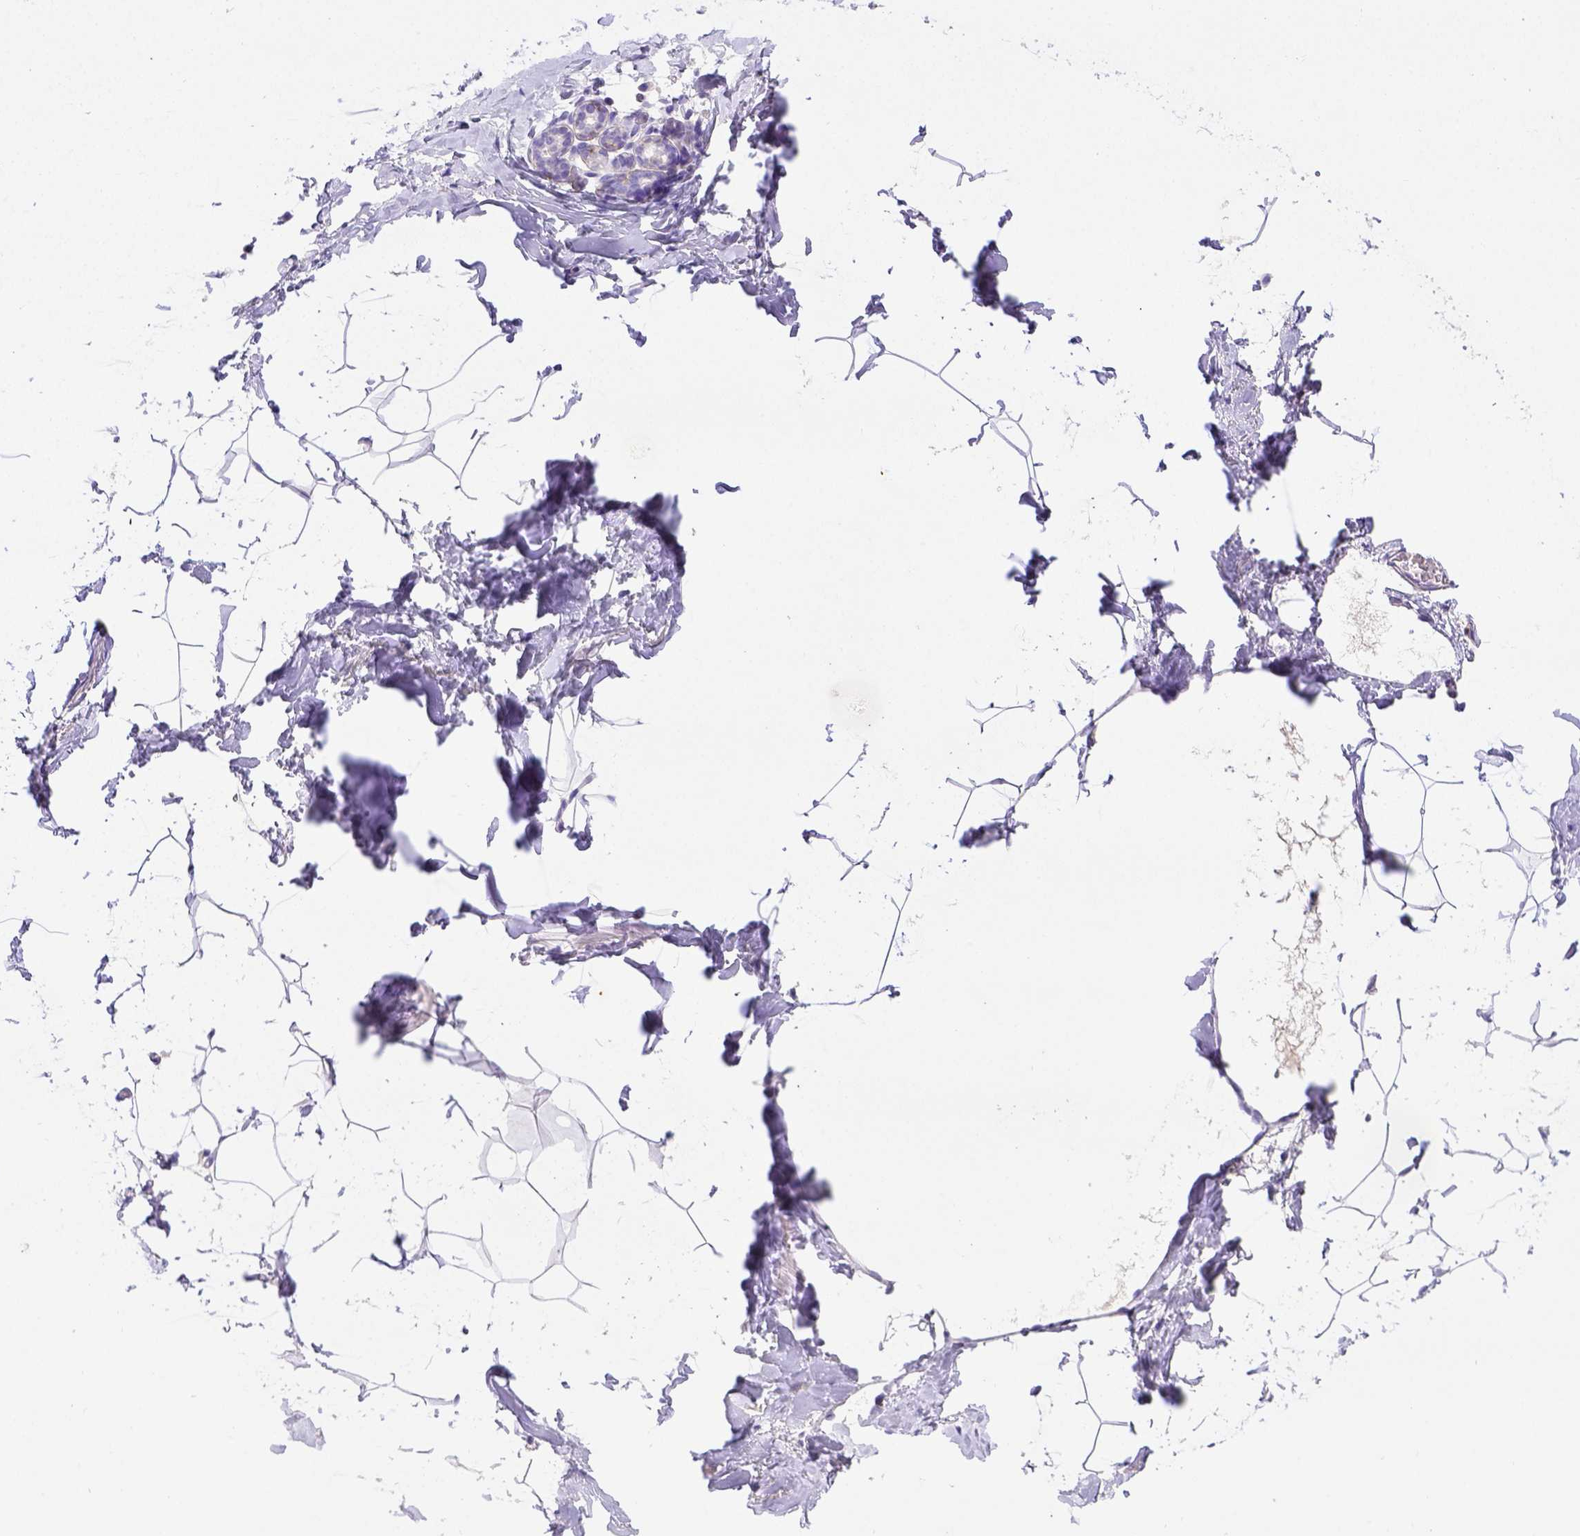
{"staining": {"intensity": "negative", "quantity": "none", "location": "none"}, "tissue": "breast", "cell_type": "Adipocytes", "image_type": "normal", "snomed": [{"axis": "morphology", "description": "Normal tissue, NOS"}, {"axis": "topography", "description": "Breast"}], "caption": "Immunohistochemical staining of normal breast reveals no significant positivity in adipocytes.", "gene": "B3GAT1", "patient": {"sex": "female", "age": 32}}